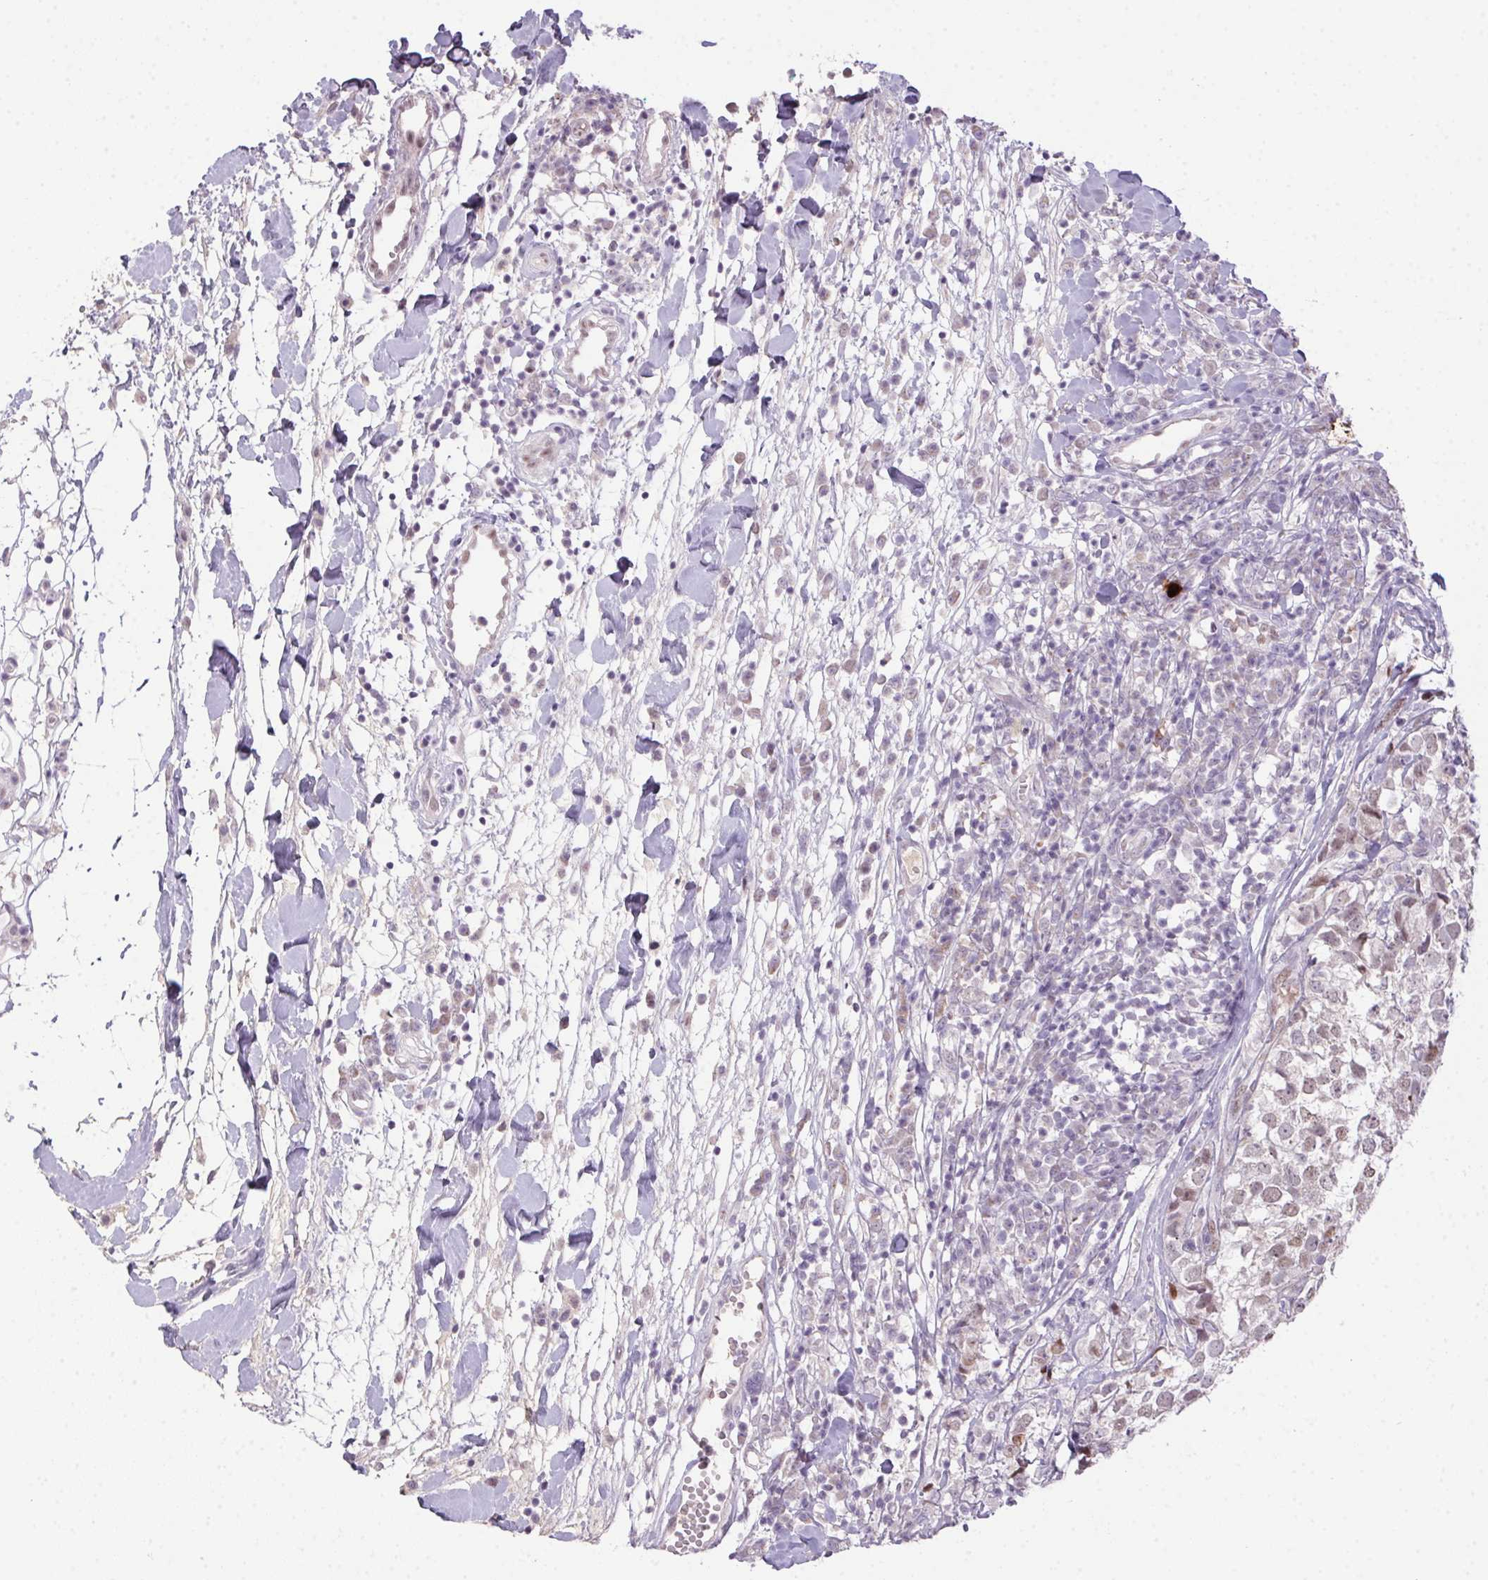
{"staining": {"intensity": "weak", "quantity": "<25%", "location": "nuclear"}, "tissue": "breast cancer", "cell_type": "Tumor cells", "image_type": "cancer", "snomed": [{"axis": "morphology", "description": "Duct carcinoma"}, {"axis": "topography", "description": "Breast"}], "caption": "This micrograph is of breast cancer (intraductal carcinoma) stained with IHC to label a protein in brown with the nuclei are counter-stained blue. There is no expression in tumor cells.", "gene": "SP9", "patient": {"sex": "female", "age": 30}}